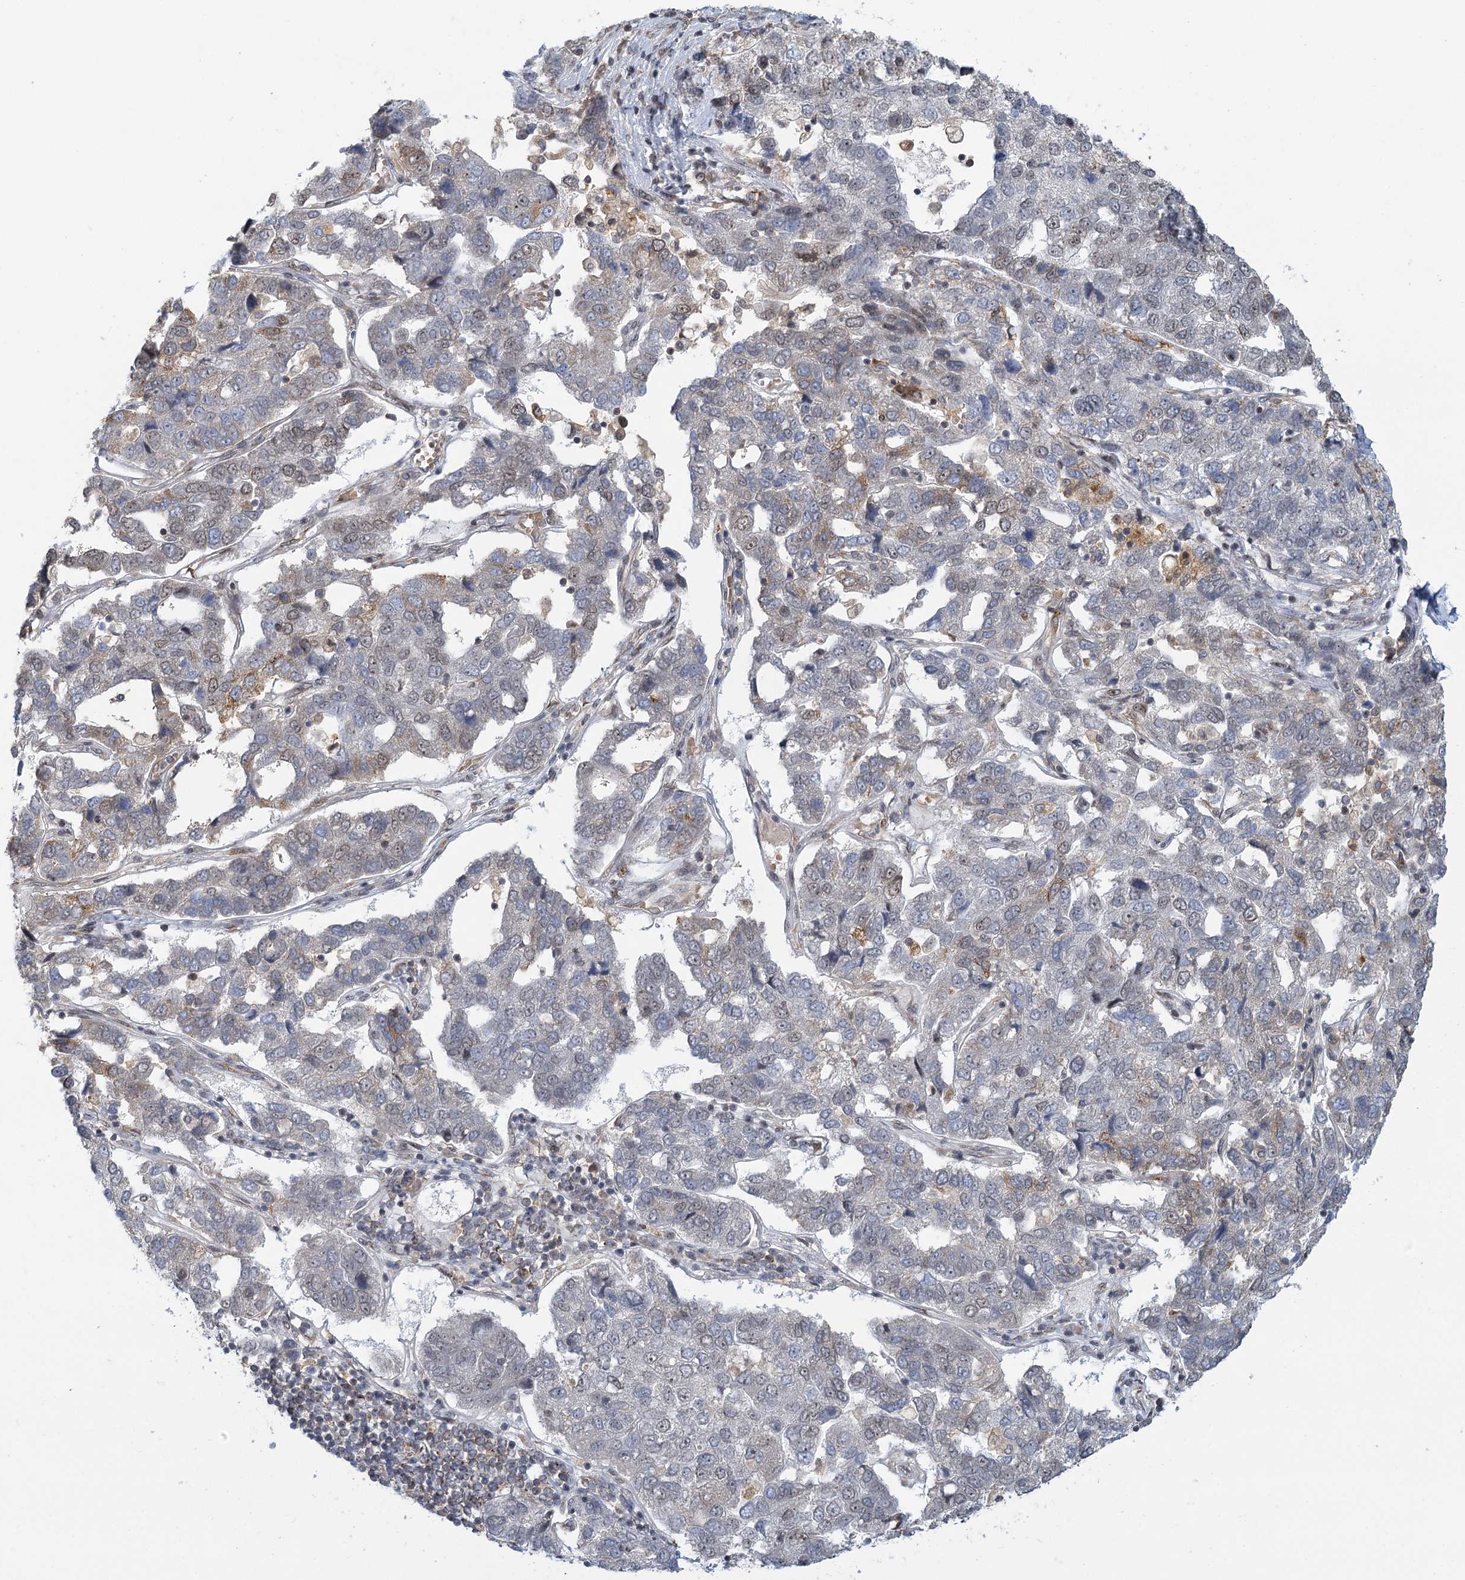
{"staining": {"intensity": "weak", "quantity": "<25%", "location": "nuclear"}, "tissue": "pancreatic cancer", "cell_type": "Tumor cells", "image_type": "cancer", "snomed": [{"axis": "morphology", "description": "Adenocarcinoma, NOS"}, {"axis": "topography", "description": "Pancreas"}], "caption": "High magnification brightfield microscopy of adenocarcinoma (pancreatic) stained with DAB (3,3'-diaminobenzidine) (brown) and counterstained with hematoxylin (blue): tumor cells show no significant positivity.", "gene": "TREX1", "patient": {"sex": "female", "age": 61}}